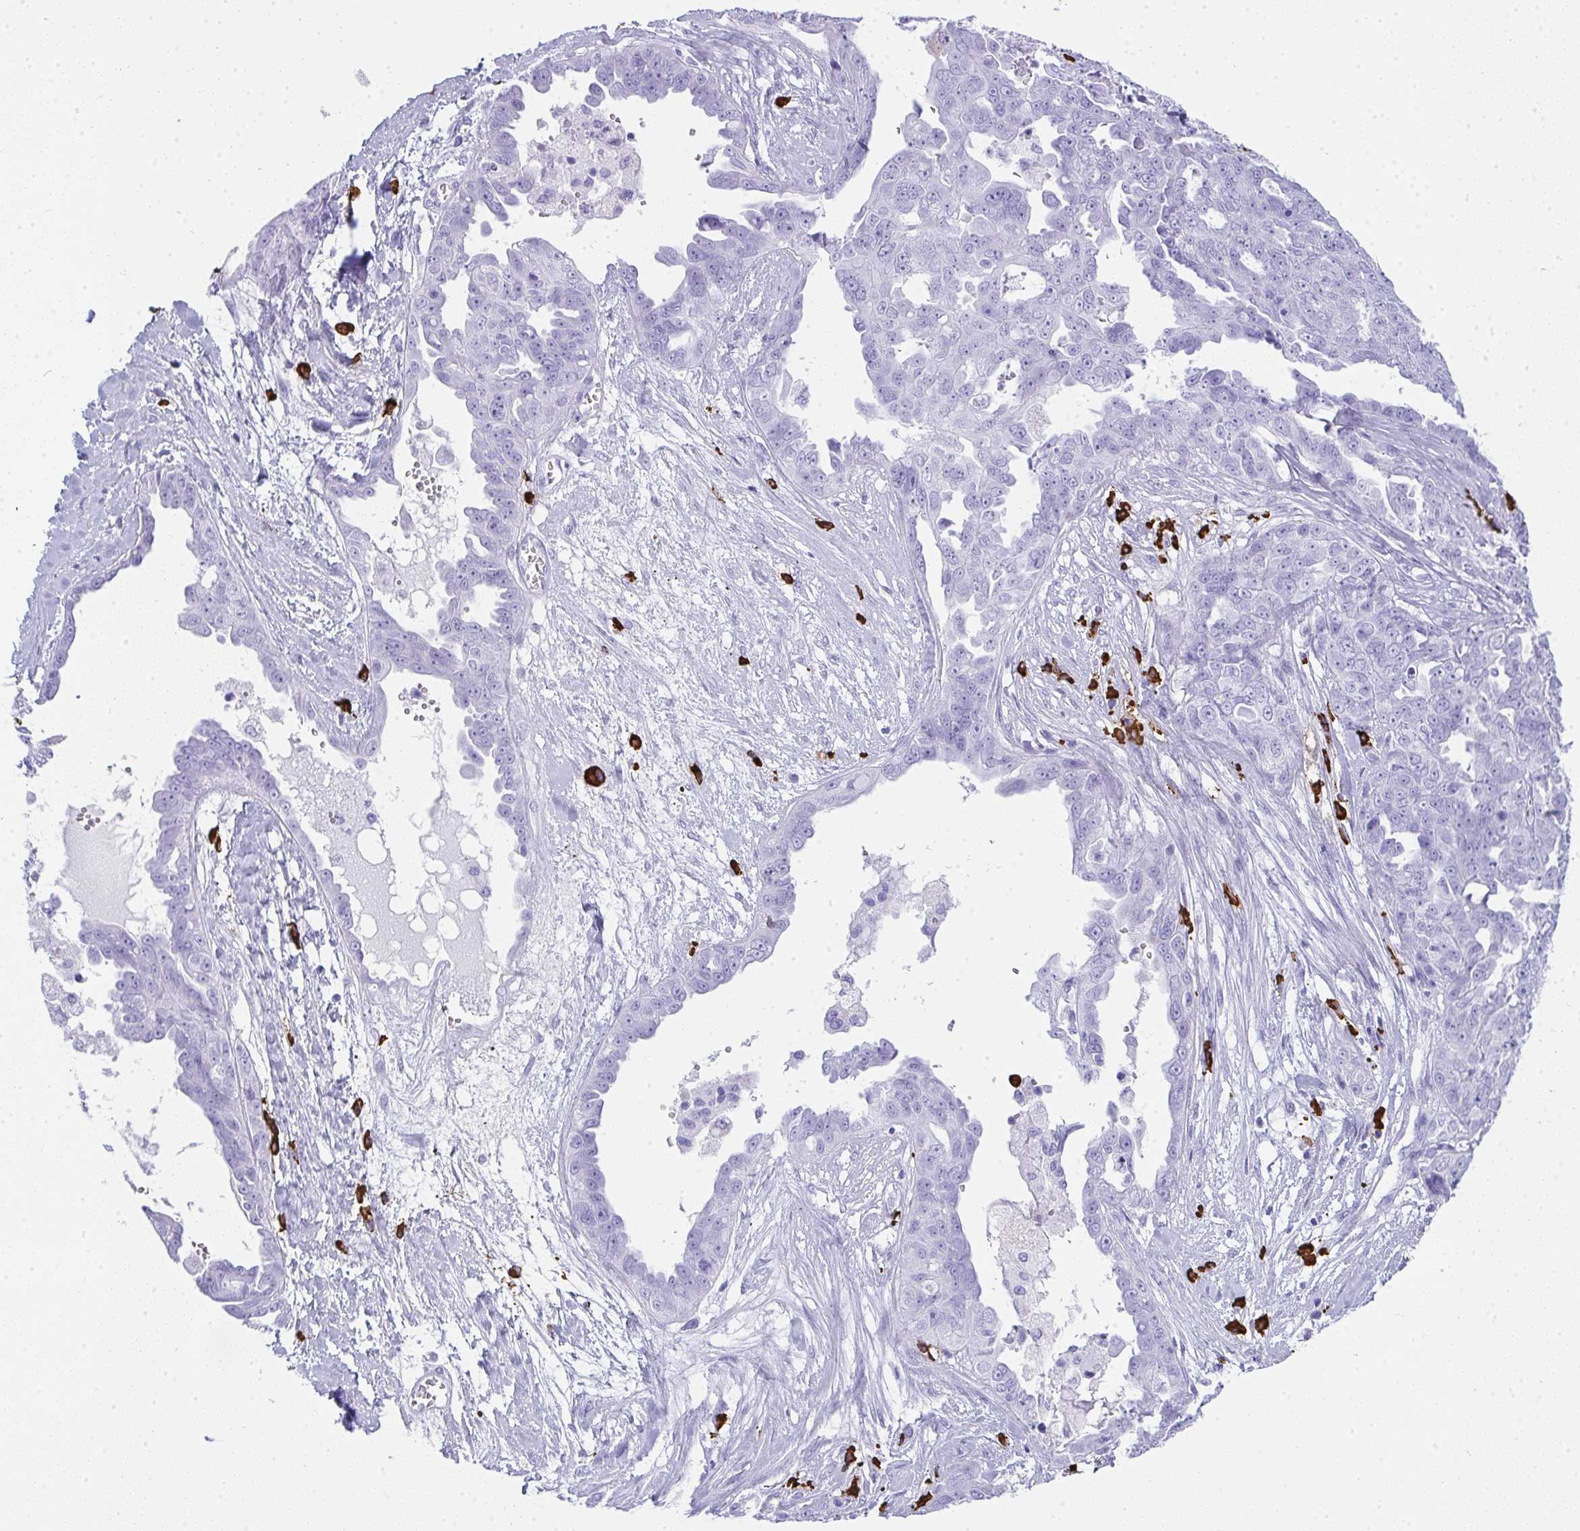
{"staining": {"intensity": "negative", "quantity": "none", "location": "none"}, "tissue": "ovarian cancer", "cell_type": "Tumor cells", "image_type": "cancer", "snomed": [{"axis": "morphology", "description": "Carcinoma, endometroid"}, {"axis": "topography", "description": "Ovary"}], "caption": "There is no significant staining in tumor cells of ovarian cancer (endometroid carcinoma).", "gene": "CDADC1", "patient": {"sex": "female", "age": 70}}